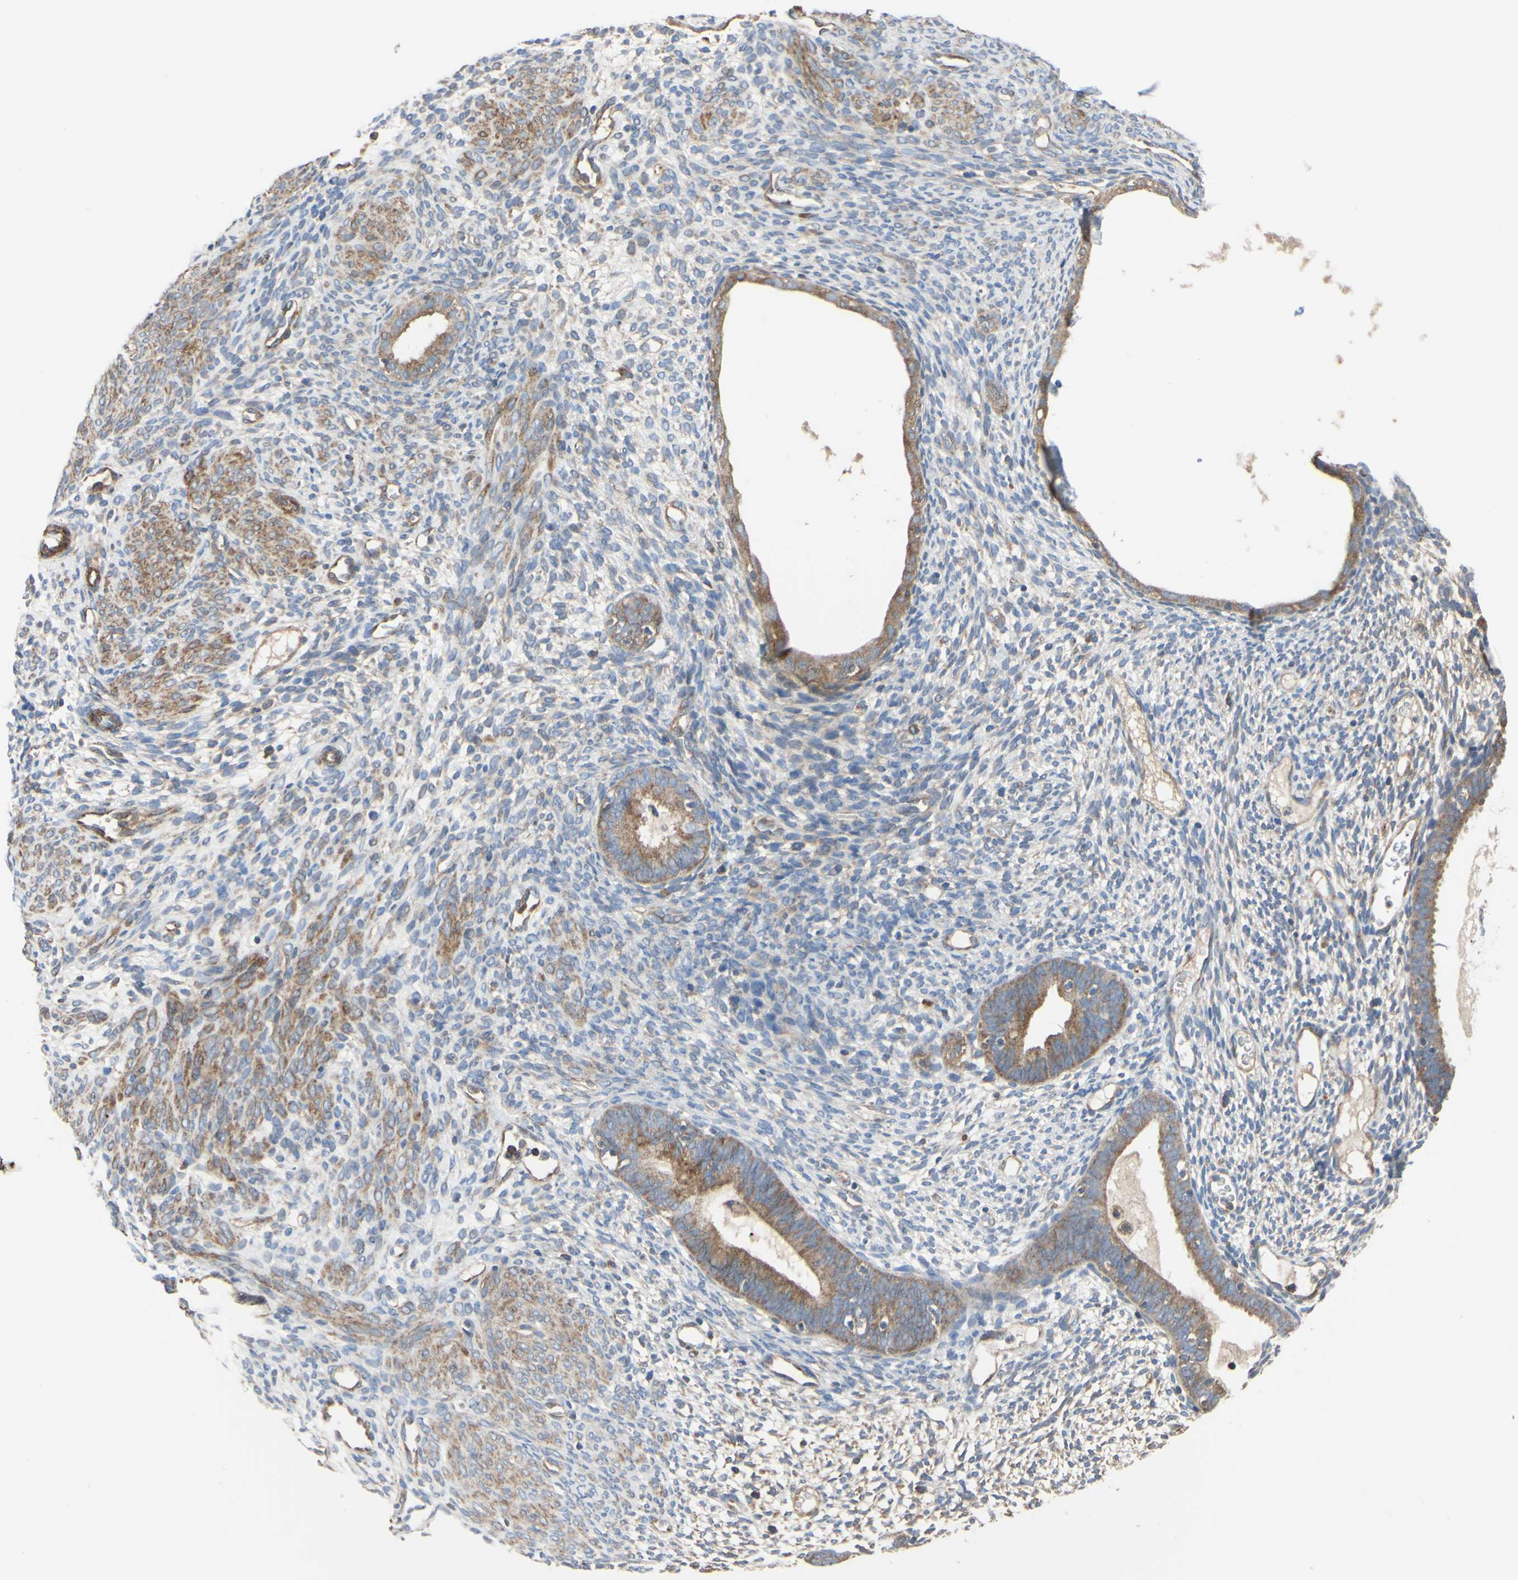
{"staining": {"intensity": "weak", "quantity": "25%-75%", "location": "cytoplasmic/membranous"}, "tissue": "endometrium", "cell_type": "Cells in endometrial stroma", "image_type": "normal", "snomed": [{"axis": "morphology", "description": "Normal tissue, NOS"}, {"axis": "morphology", "description": "Atrophy, NOS"}, {"axis": "topography", "description": "Uterus"}, {"axis": "topography", "description": "Endometrium"}], "caption": "High-magnification brightfield microscopy of unremarkable endometrium stained with DAB (brown) and counterstained with hematoxylin (blue). cells in endometrial stroma exhibit weak cytoplasmic/membranous expression is seen in approximately25%-75% of cells.", "gene": "BECN1", "patient": {"sex": "female", "age": 68}}